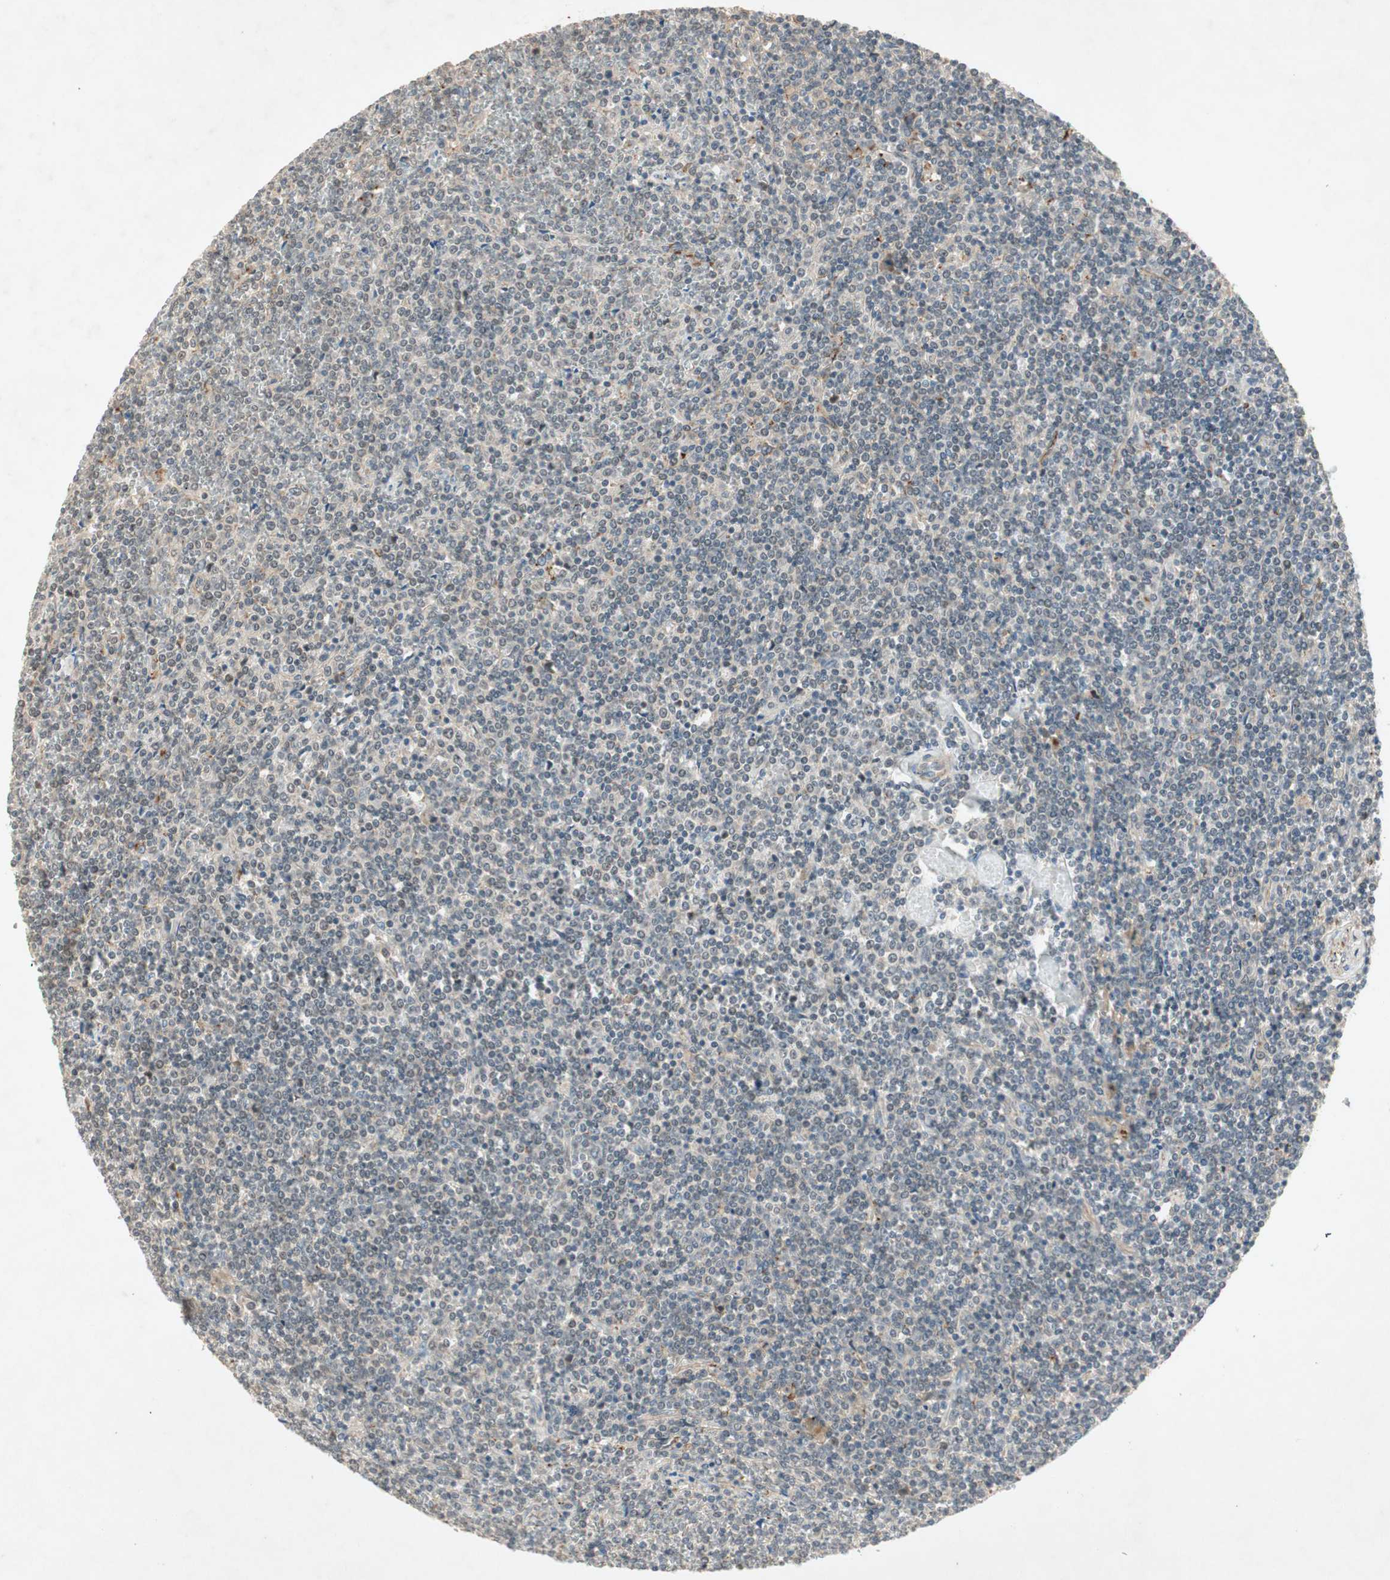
{"staining": {"intensity": "negative", "quantity": "none", "location": "none"}, "tissue": "lymphoma", "cell_type": "Tumor cells", "image_type": "cancer", "snomed": [{"axis": "morphology", "description": "Malignant lymphoma, non-Hodgkin's type, Low grade"}, {"axis": "topography", "description": "Spleen"}], "caption": "Low-grade malignant lymphoma, non-Hodgkin's type was stained to show a protein in brown. There is no significant staining in tumor cells.", "gene": "RNGTT", "patient": {"sex": "female", "age": 19}}